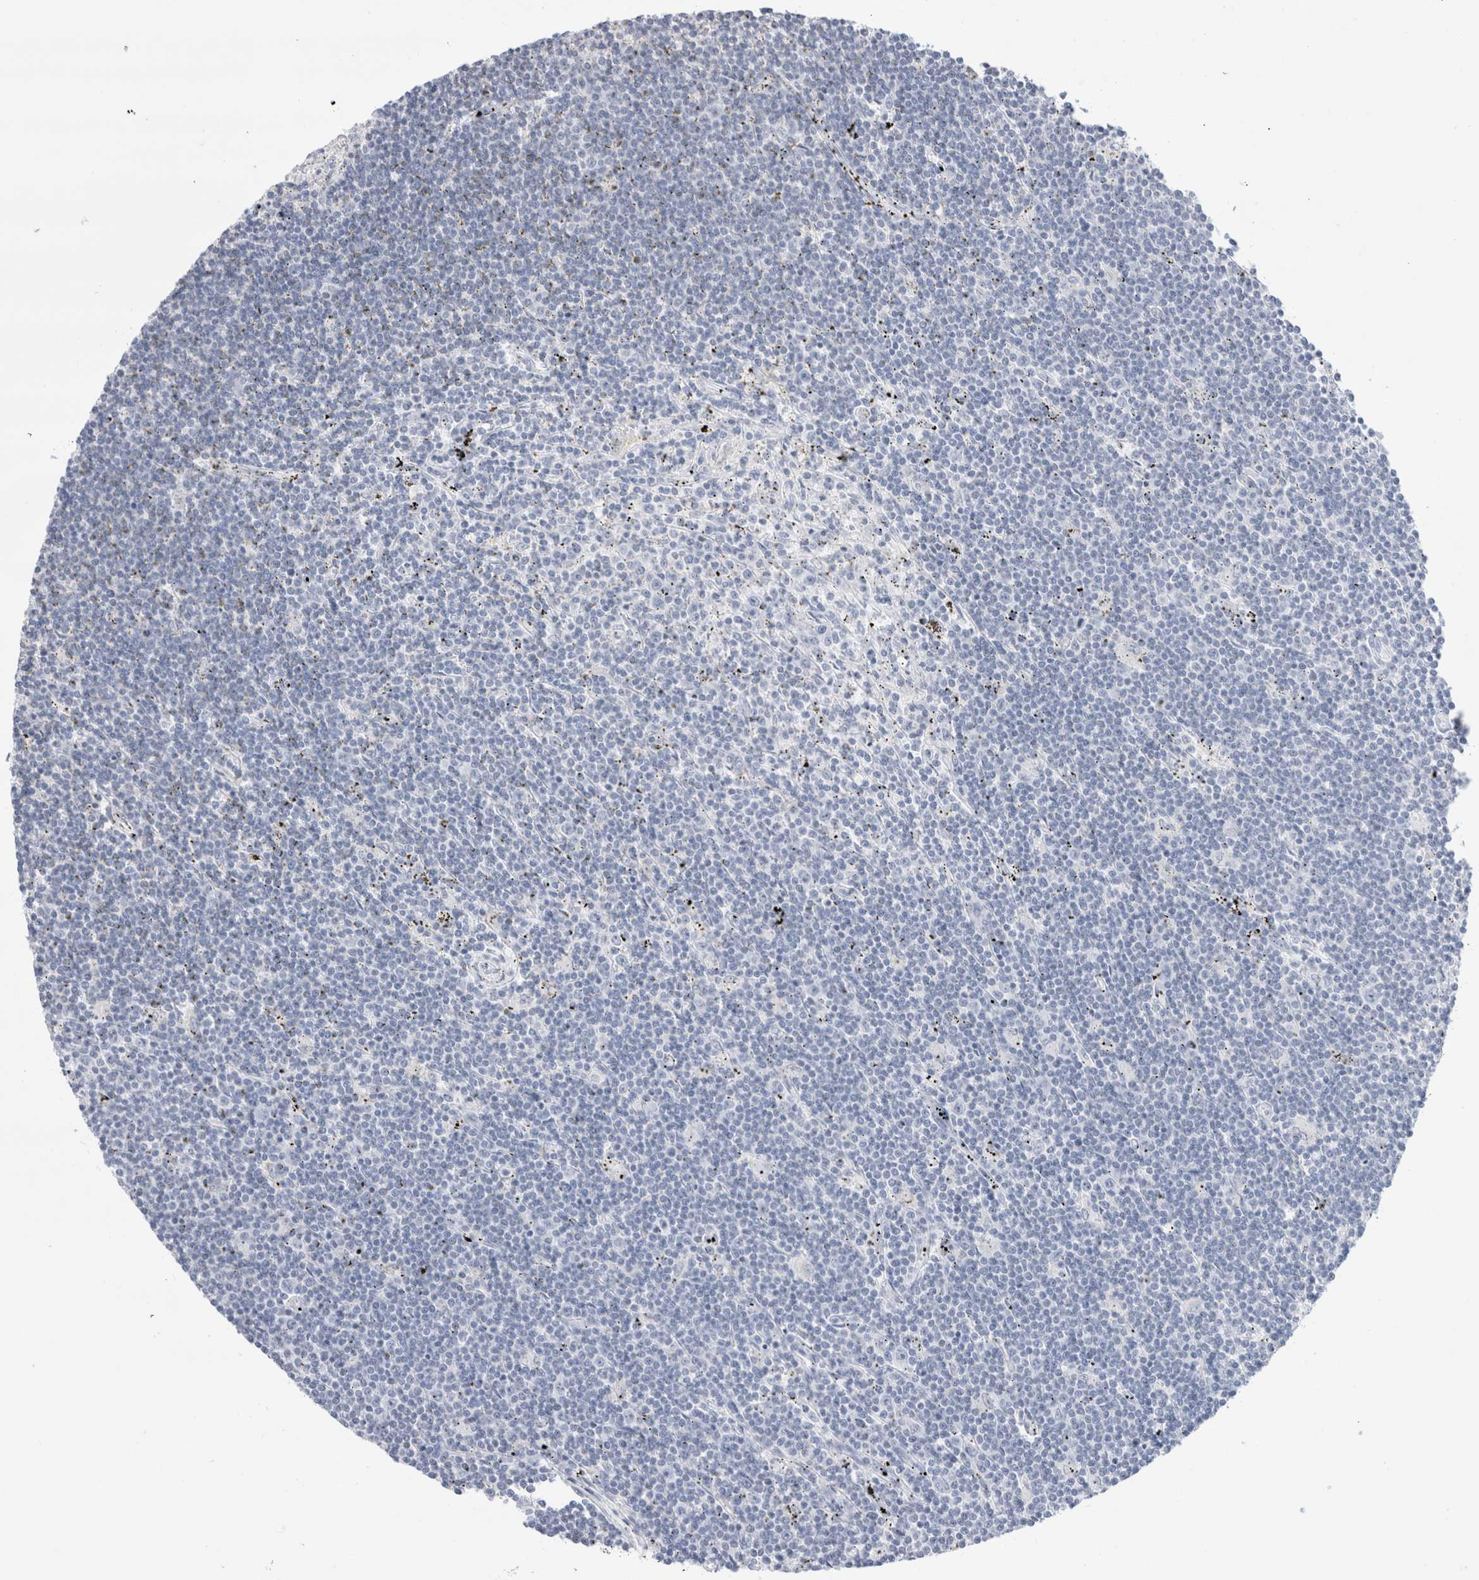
{"staining": {"intensity": "negative", "quantity": "none", "location": "none"}, "tissue": "lymphoma", "cell_type": "Tumor cells", "image_type": "cancer", "snomed": [{"axis": "morphology", "description": "Malignant lymphoma, non-Hodgkin's type, Low grade"}, {"axis": "topography", "description": "Spleen"}], "caption": "This image is of lymphoma stained with IHC to label a protein in brown with the nuclei are counter-stained blue. There is no expression in tumor cells. Brightfield microscopy of immunohistochemistry (IHC) stained with DAB (3,3'-diaminobenzidine) (brown) and hematoxylin (blue), captured at high magnification.", "gene": "ECHDC2", "patient": {"sex": "male", "age": 76}}